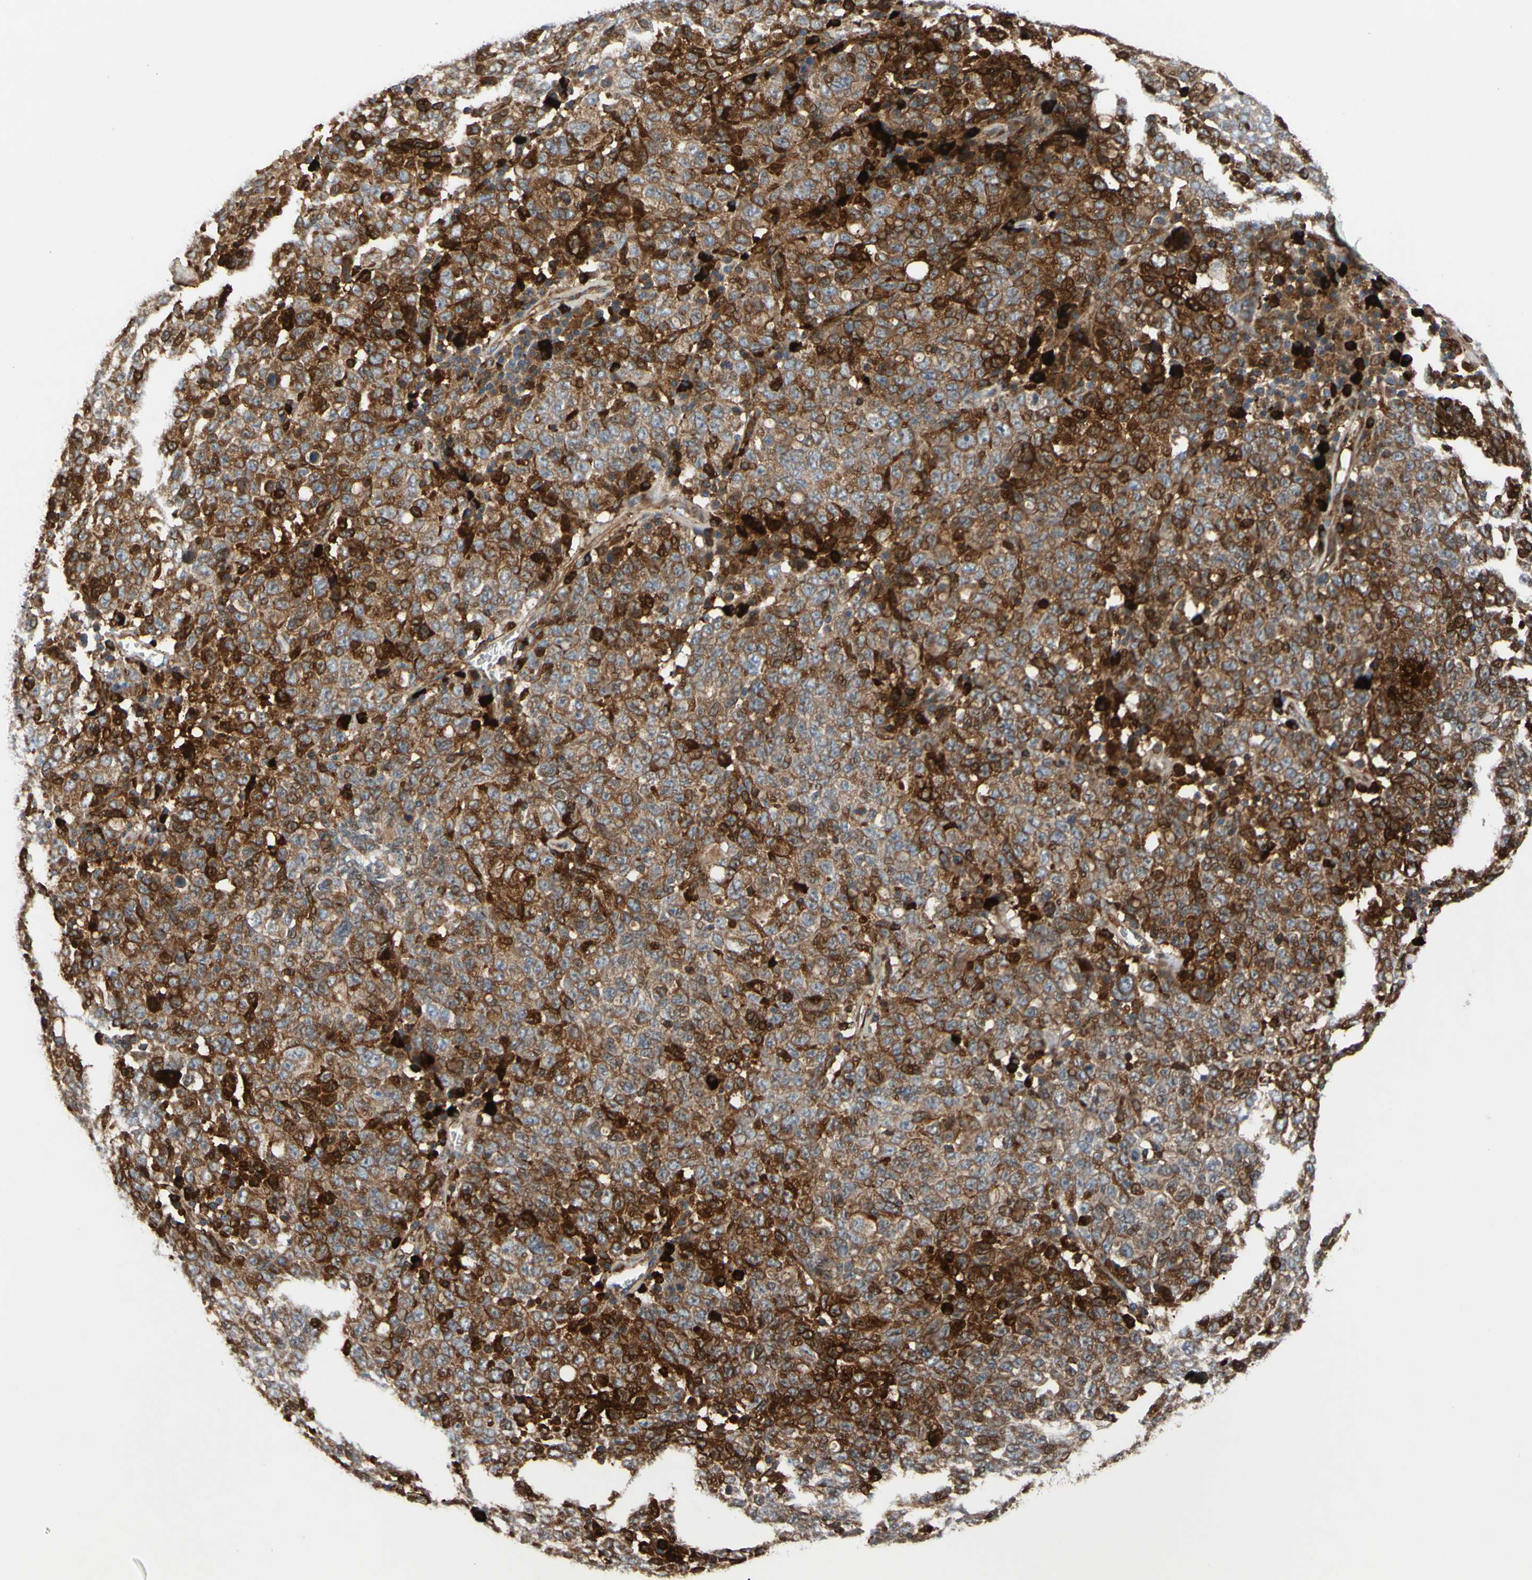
{"staining": {"intensity": "strong", "quantity": ">75%", "location": "cytoplasmic/membranous"}, "tissue": "ovarian cancer", "cell_type": "Tumor cells", "image_type": "cancer", "snomed": [{"axis": "morphology", "description": "Carcinoma, endometroid"}, {"axis": "topography", "description": "Ovary"}], "caption": "An image showing strong cytoplasmic/membranous positivity in about >75% of tumor cells in ovarian cancer (endometroid carcinoma), as visualized by brown immunohistochemical staining.", "gene": "SPTLC1", "patient": {"sex": "female", "age": 62}}